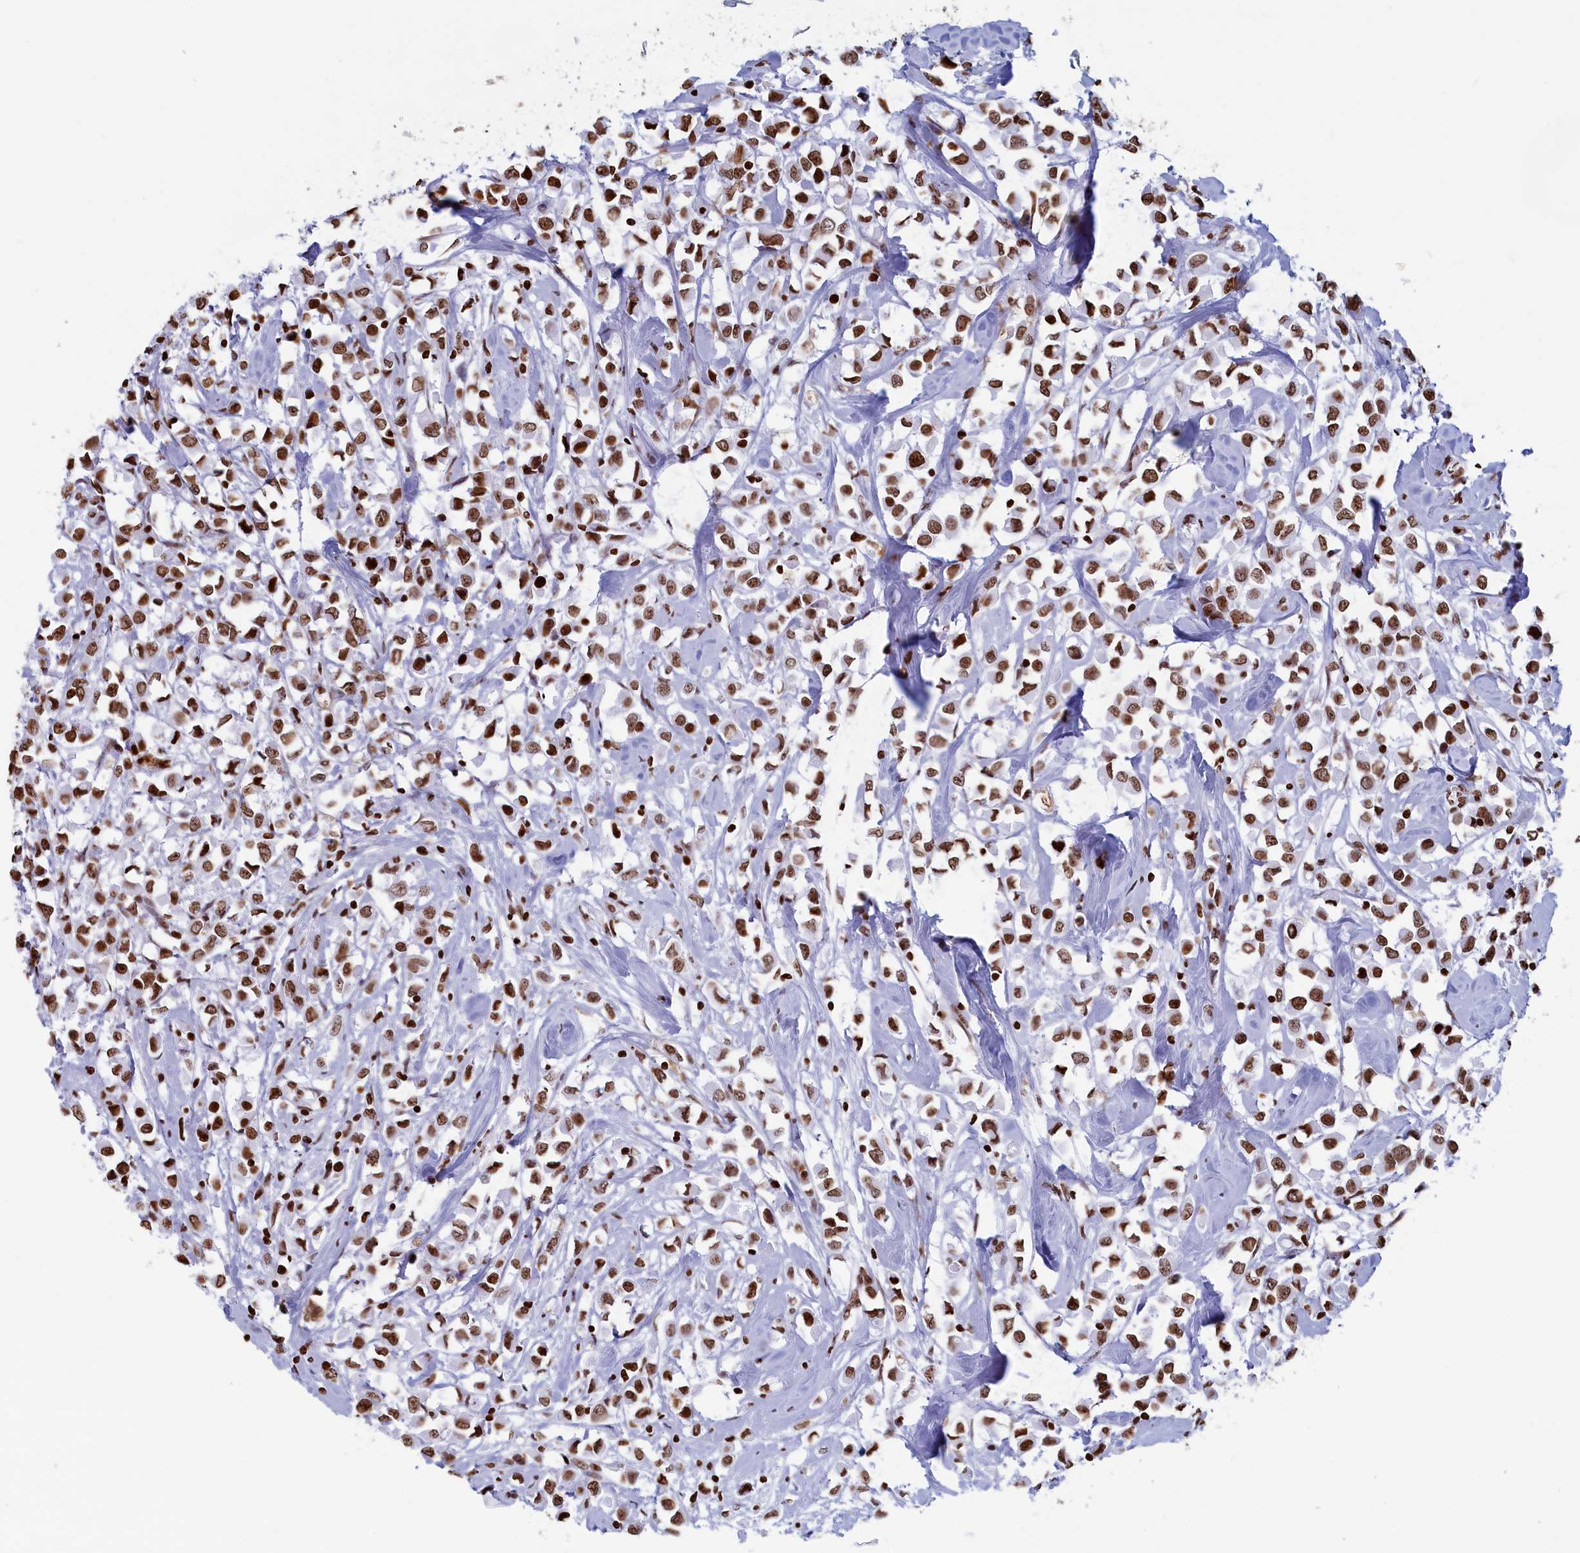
{"staining": {"intensity": "moderate", "quantity": ">75%", "location": "nuclear"}, "tissue": "breast cancer", "cell_type": "Tumor cells", "image_type": "cancer", "snomed": [{"axis": "morphology", "description": "Duct carcinoma"}, {"axis": "topography", "description": "Breast"}], "caption": "Tumor cells show moderate nuclear positivity in about >75% of cells in breast cancer (infiltrating ductal carcinoma). Nuclei are stained in blue.", "gene": "APOBEC3A", "patient": {"sex": "female", "age": 61}}